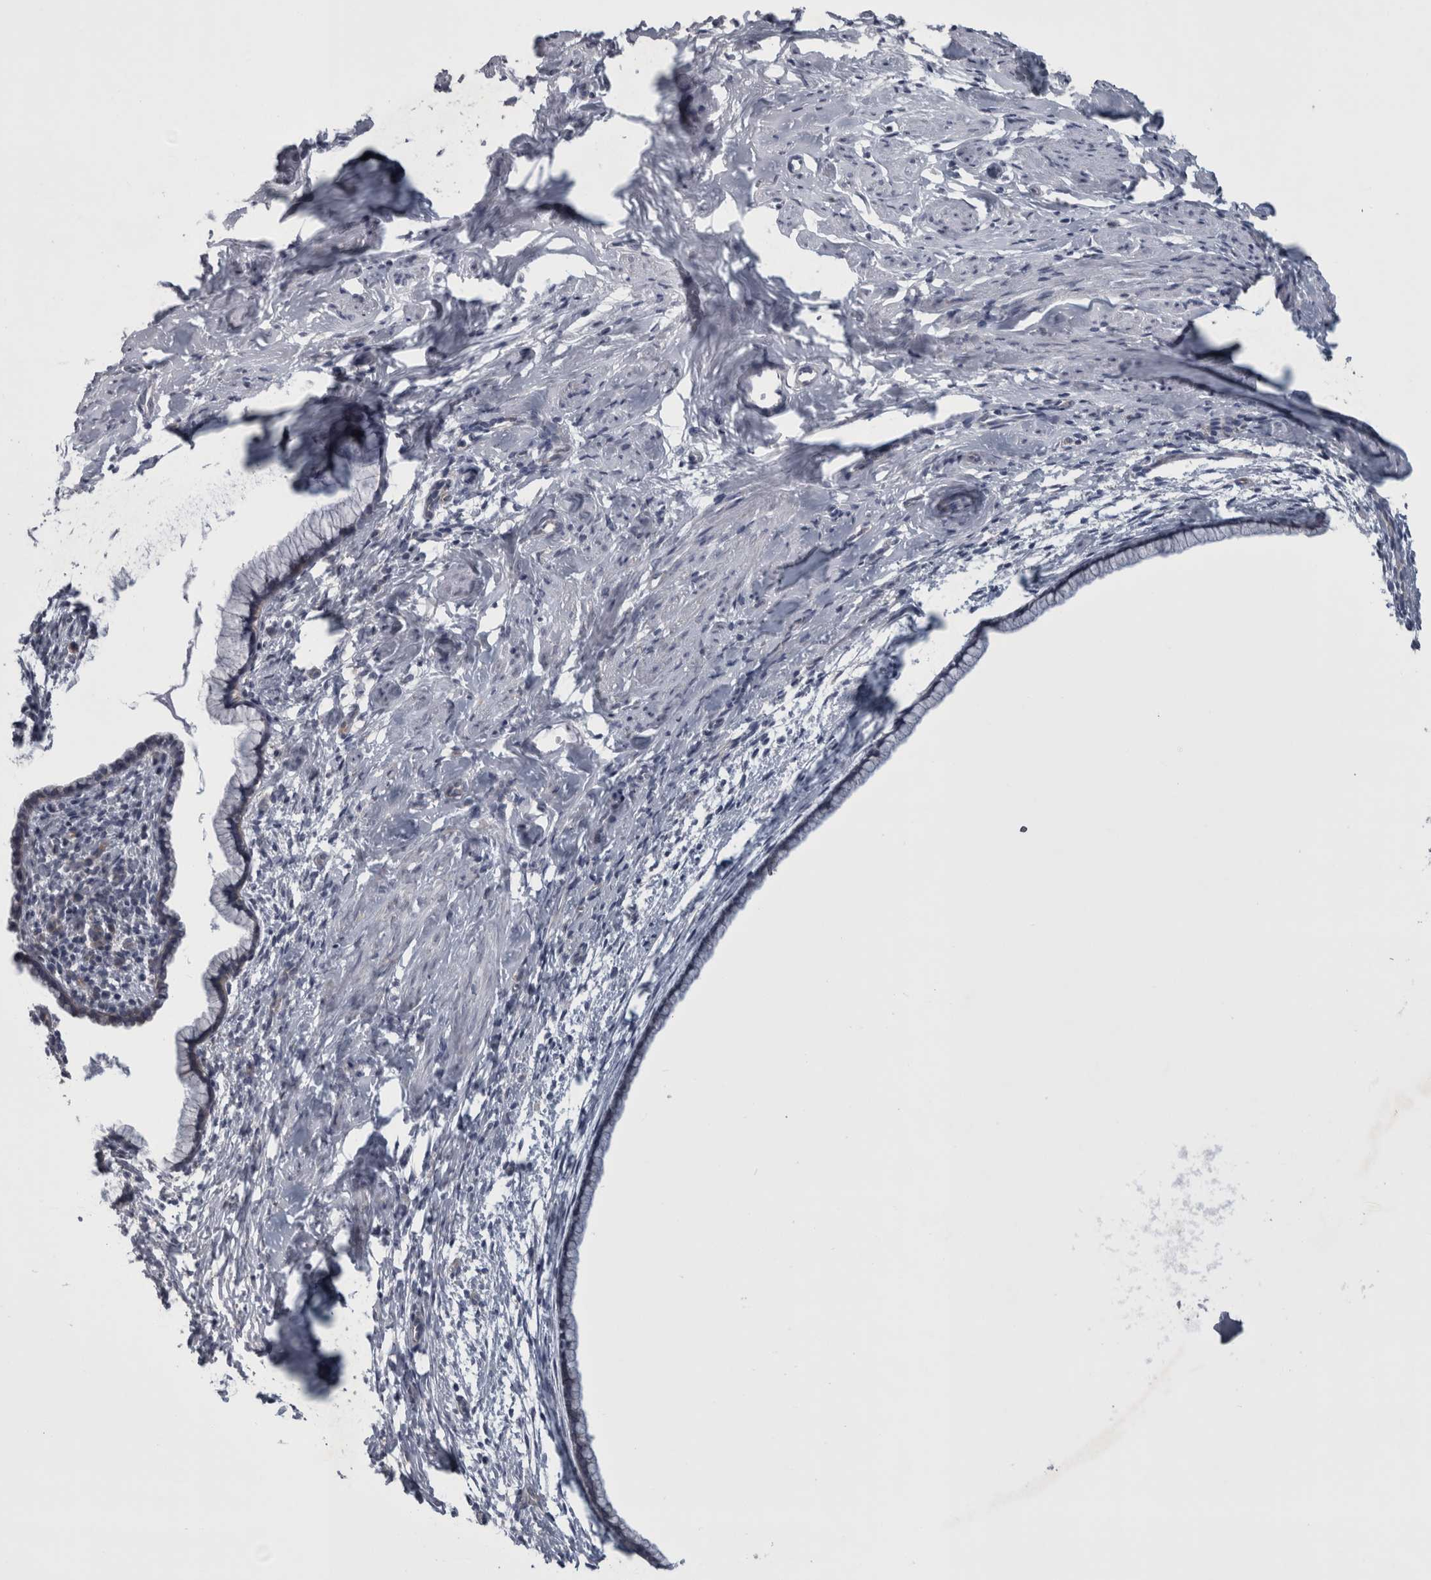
{"staining": {"intensity": "moderate", "quantity": "<25%", "location": "cytoplasmic/membranous"}, "tissue": "cervix", "cell_type": "Glandular cells", "image_type": "normal", "snomed": [{"axis": "morphology", "description": "Normal tissue, NOS"}, {"axis": "topography", "description": "Cervix"}], "caption": "A low amount of moderate cytoplasmic/membranous expression is present in approximately <25% of glandular cells in normal cervix. The protein is stained brown, and the nuclei are stained in blue (DAB (3,3'-diaminobenzidine) IHC with brightfield microscopy, high magnification).", "gene": "PRRC2C", "patient": {"sex": "female", "age": 75}}